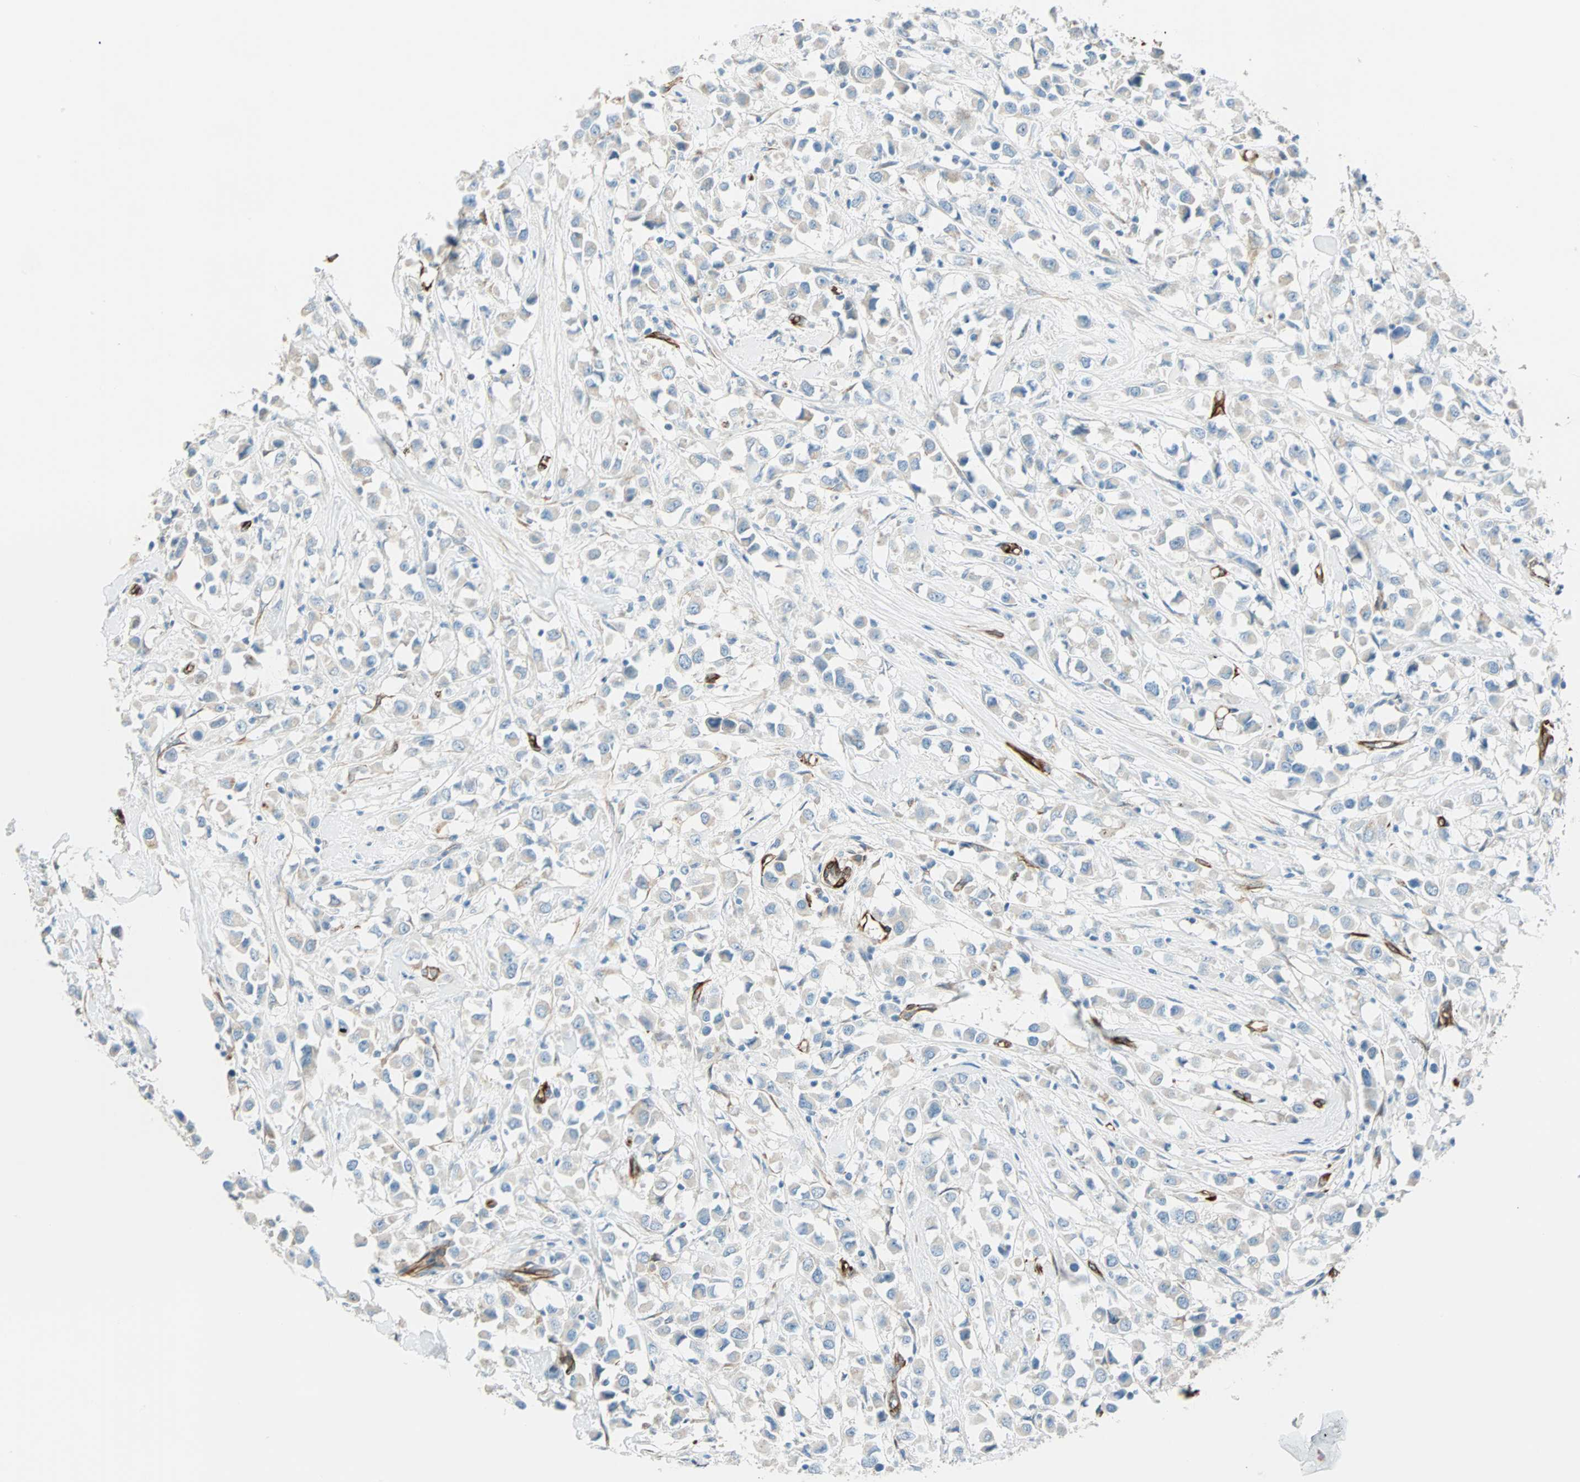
{"staining": {"intensity": "negative", "quantity": "none", "location": "none"}, "tissue": "breast cancer", "cell_type": "Tumor cells", "image_type": "cancer", "snomed": [{"axis": "morphology", "description": "Duct carcinoma"}, {"axis": "topography", "description": "Breast"}], "caption": "Breast cancer (invasive ductal carcinoma) stained for a protein using immunohistochemistry reveals no staining tumor cells.", "gene": "NES", "patient": {"sex": "female", "age": 61}}